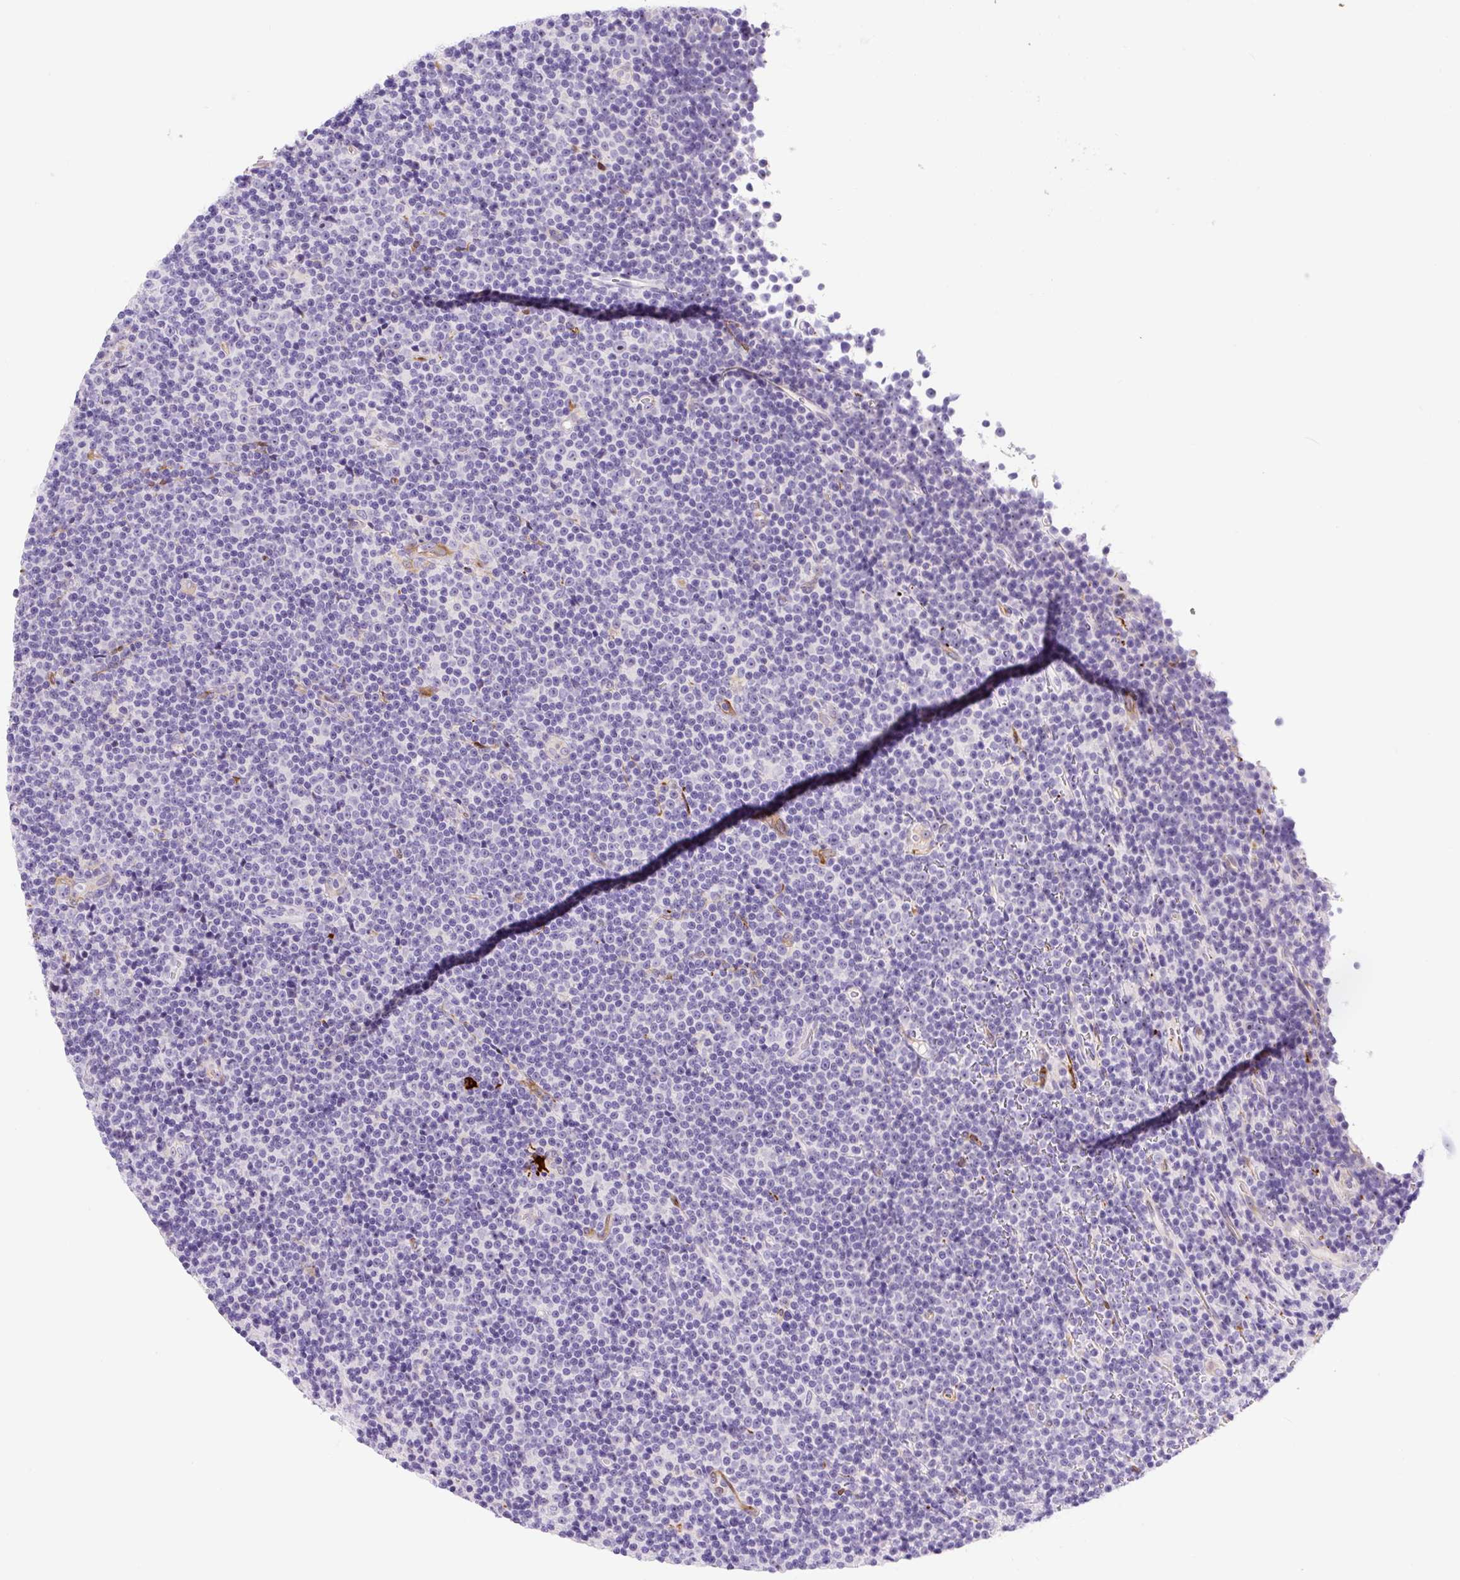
{"staining": {"intensity": "negative", "quantity": "none", "location": "none"}, "tissue": "lymphoma", "cell_type": "Tumor cells", "image_type": "cancer", "snomed": [{"axis": "morphology", "description": "Malignant lymphoma, non-Hodgkin's type, Low grade"}, {"axis": "topography", "description": "Lymph node"}], "caption": "Immunohistochemistry (IHC) image of human low-grade malignant lymphoma, non-Hodgkin's type stained for a protein (brown), which displays no positivity in tumor cells.", "gene": "ASB4", "patient": {"sex": "female", "age": 67}}